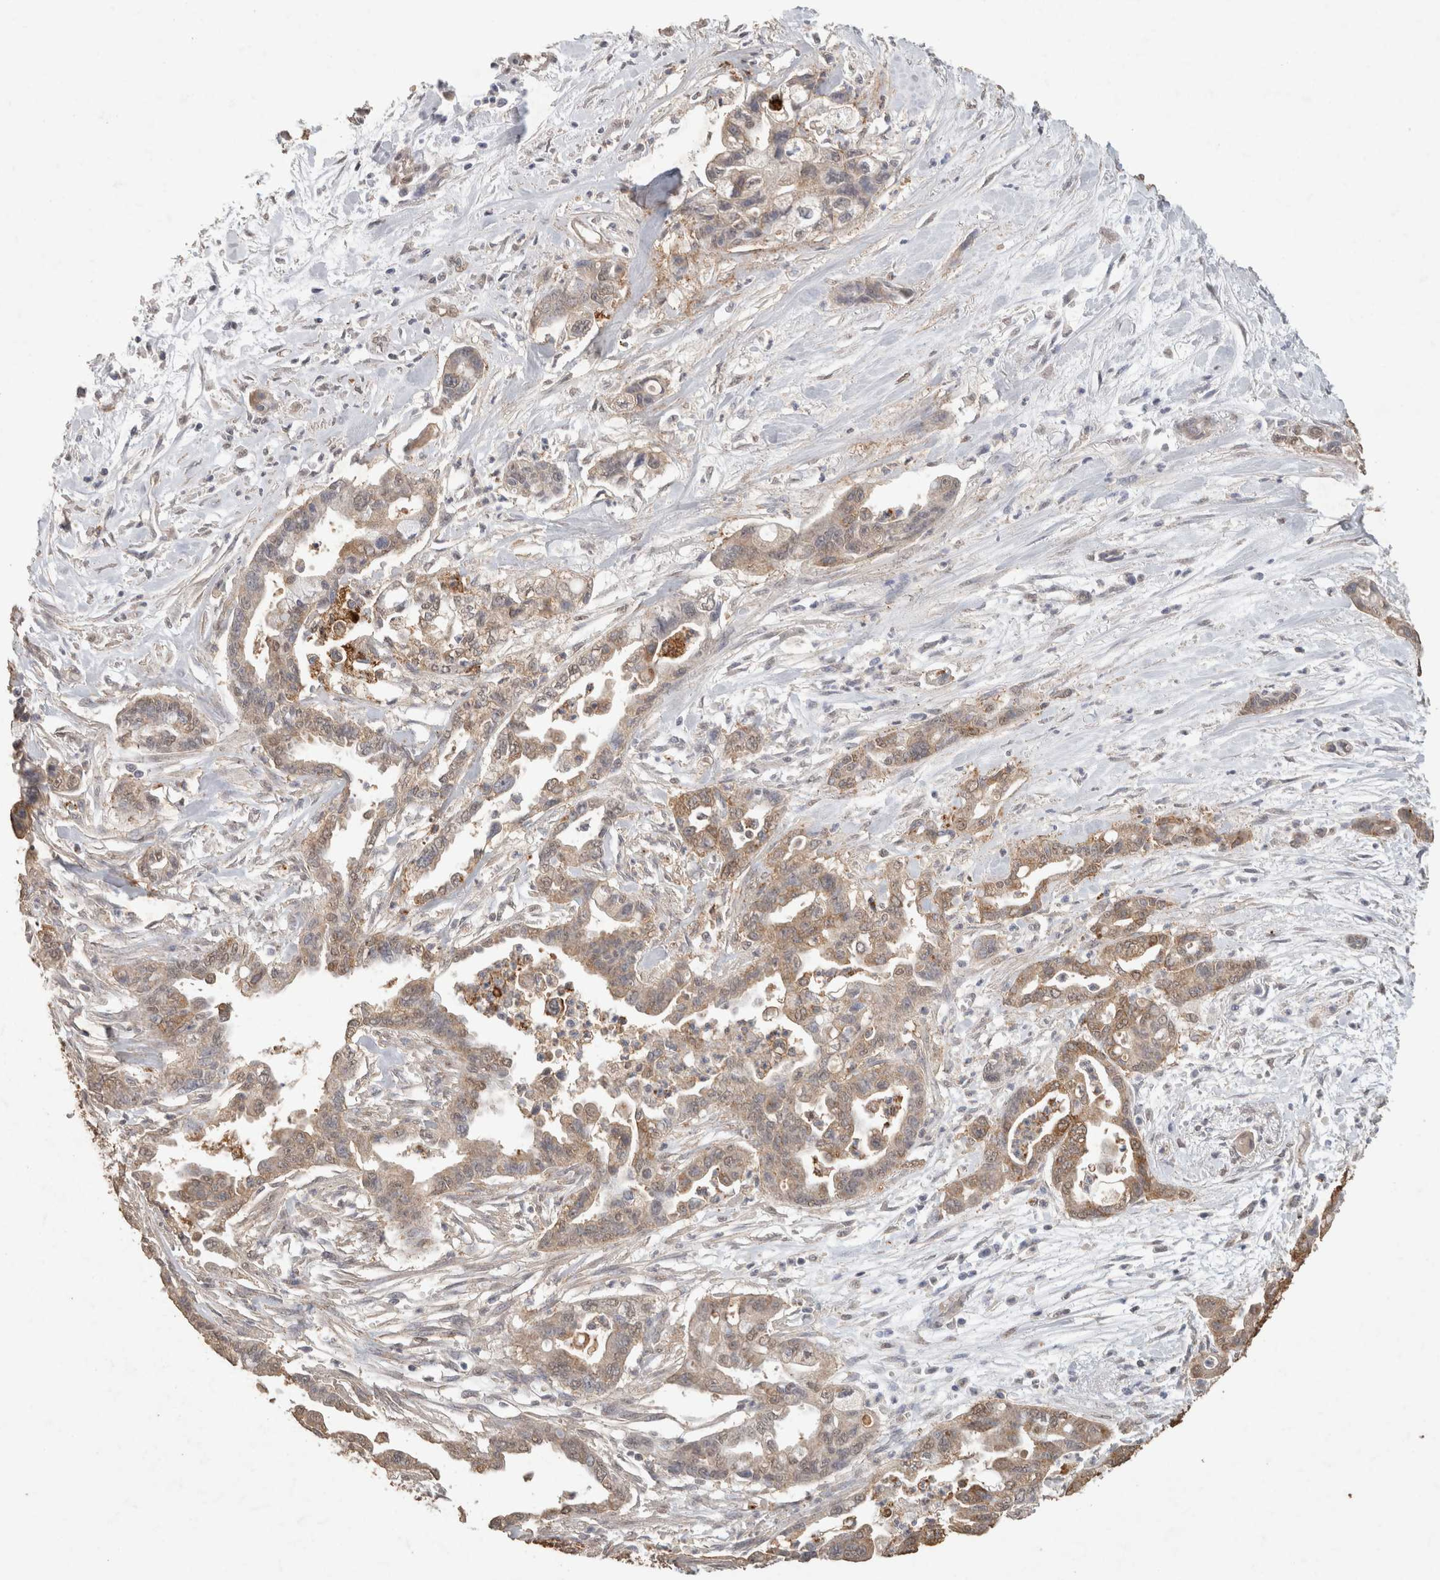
{"staining": {"intensity": "weak", "quantity": "<25%", "location": "cytoplasmic/membranous"}, "tissue": "pancreatic cancer", "cell_type": "Tumor cells", "image_type": "cancer", "snomed": [{"axis": "morphology", "description": "Adenocarcinoma, NOS"}, {"axis": "topography", "description": "Pancreas"}], "caption": "A histopathology image of human pancreatic adenocarcinoma is negative for staining in tumor cells.", "gene": "CX3CL1", "patient": {"sex": "male", "age": 70}}